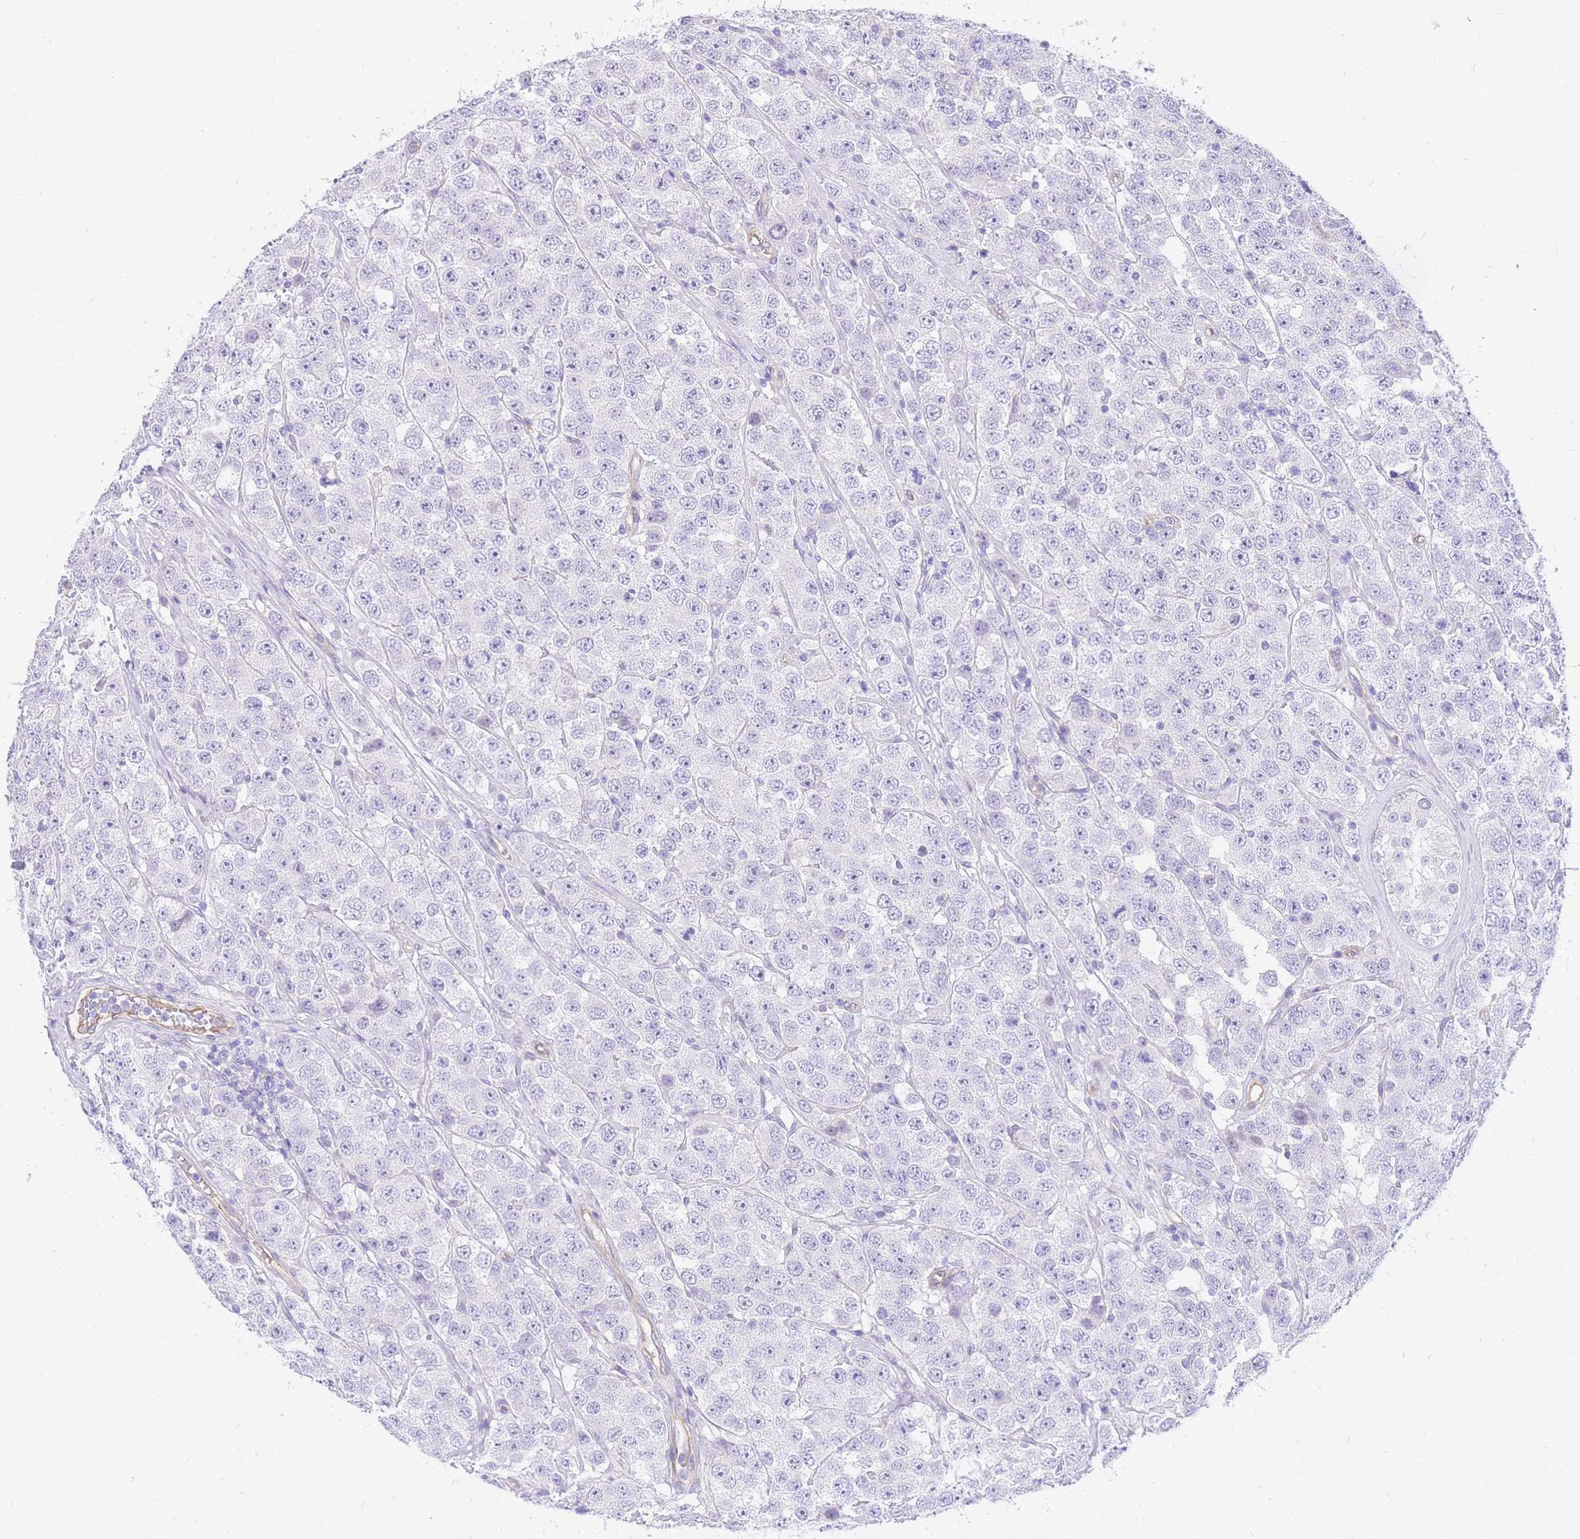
{"staining": {"intensity": "negative", "quantity": "none", "location": "none"}, "tissue": "testis cancer", "cell_type": "Tumor cells", "image_type": "cancer", "snomed": [{"axis": "morphology", "description": "Seminoma, NOS"}, {"axis": "topography", "description": "Testis"}], "caption": "The immunohistochemistry micrograph has no significant staining in tumor cells of testis cancer (seminoma) tissue.", "gene": "SRSF12", "patient": {"sex": "male", "age": 28}}